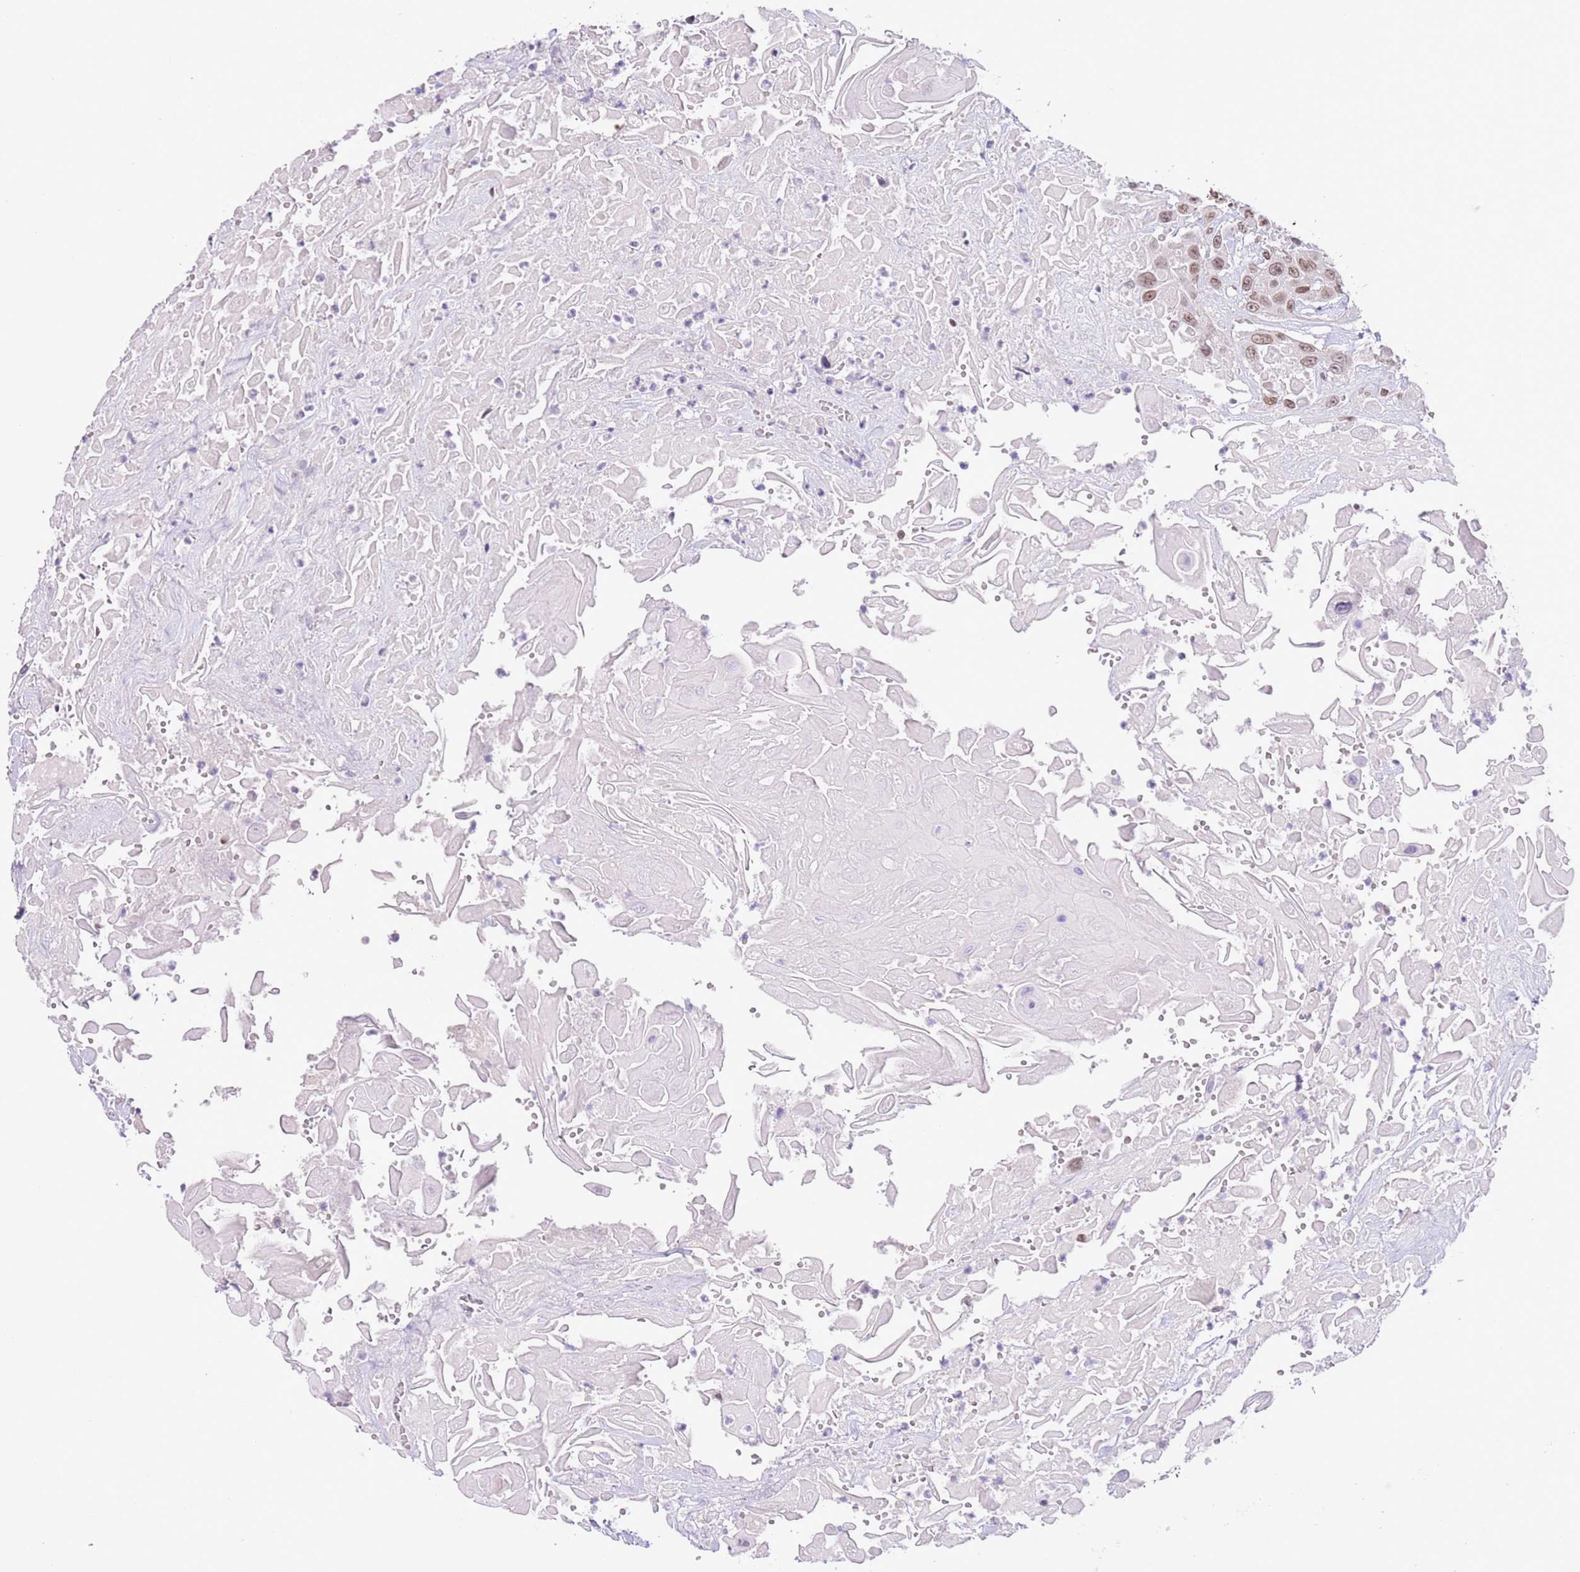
{"staining": {"intensity": "moderate", "quantity": ">75%", "location": "cytoplasmic/membranous,nuclear"}, "tissue": "head and neck cancer", "cell_type": "Tumor cells", "image_type": "cancer", "snomed": [{"axis": "morphology", "description": "Squamous cell carcinoma, NOS"}, {"axis": "topography", "description": "Head-Neck"}], "caption": "Moderate cytoplasmic/membranous and nuclear expression is seen in approximately >75% of tumor cells in head and neck cancer.", "gene": "ZGLP1", "patient": {"sex": "male", "age": 81}}